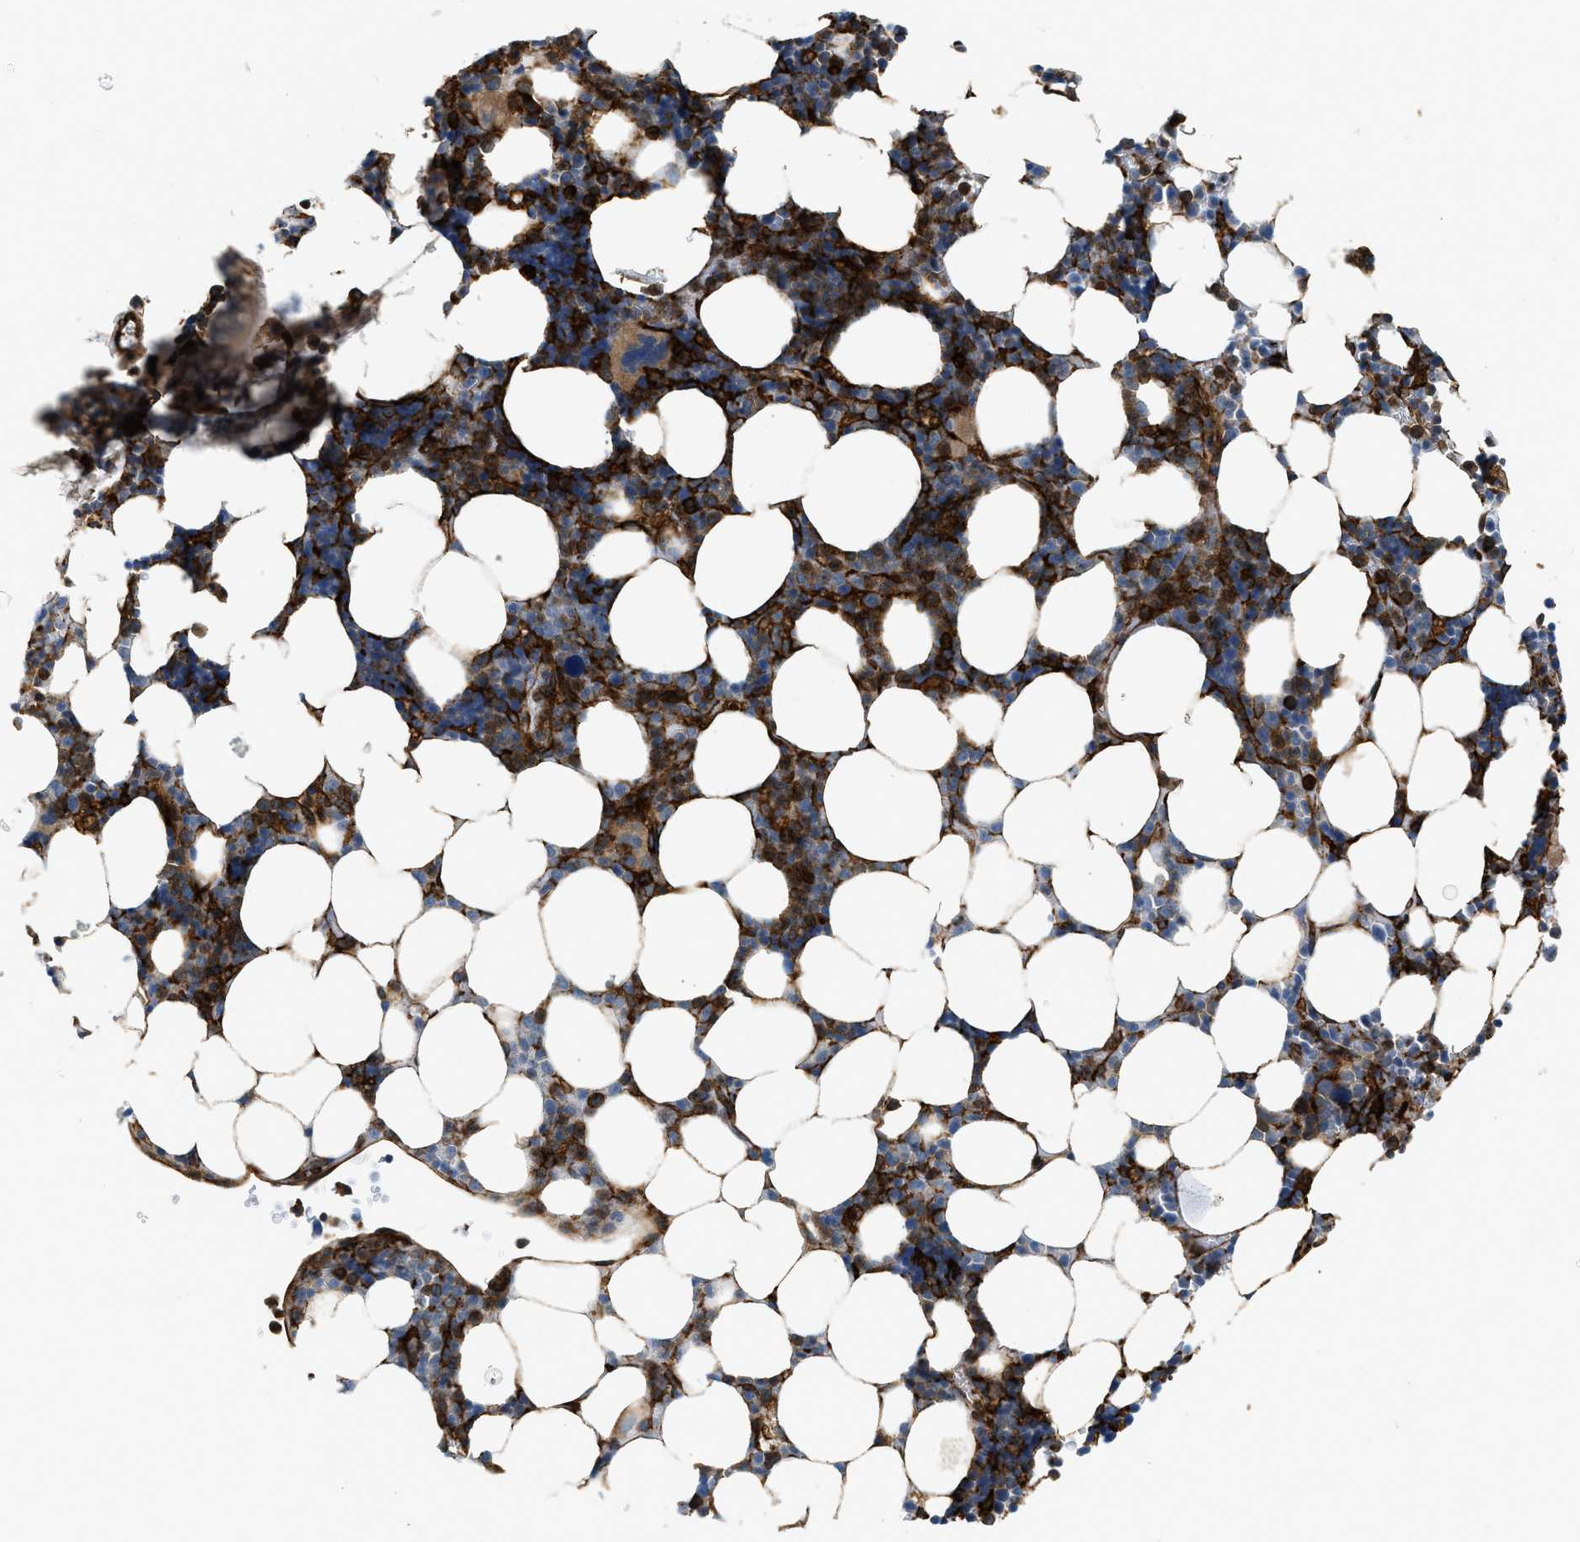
{"staining": {"intensity": "strong", "quantity": "25%-75%", "location": "cytoplasmic/membranous"}, "tissue": "bone marrow", "cell_type": "Hematopoietic cells", "image_type": "normal", "snomed": [{"axis": "morphology", "description": "Normal tissue, NOS"}, {"axis": "topography", "description": "Bone marrow"}], "caption": "Protein expression by immunohistochemistry (IHC) exhibits strong cytoplasmic/membranous positivity in approximately 25%-75% of hematopoietic cells in unremarkable bone marrow.", "gene": "HIP1", "patient": {"sex": "female", "age": 73}}